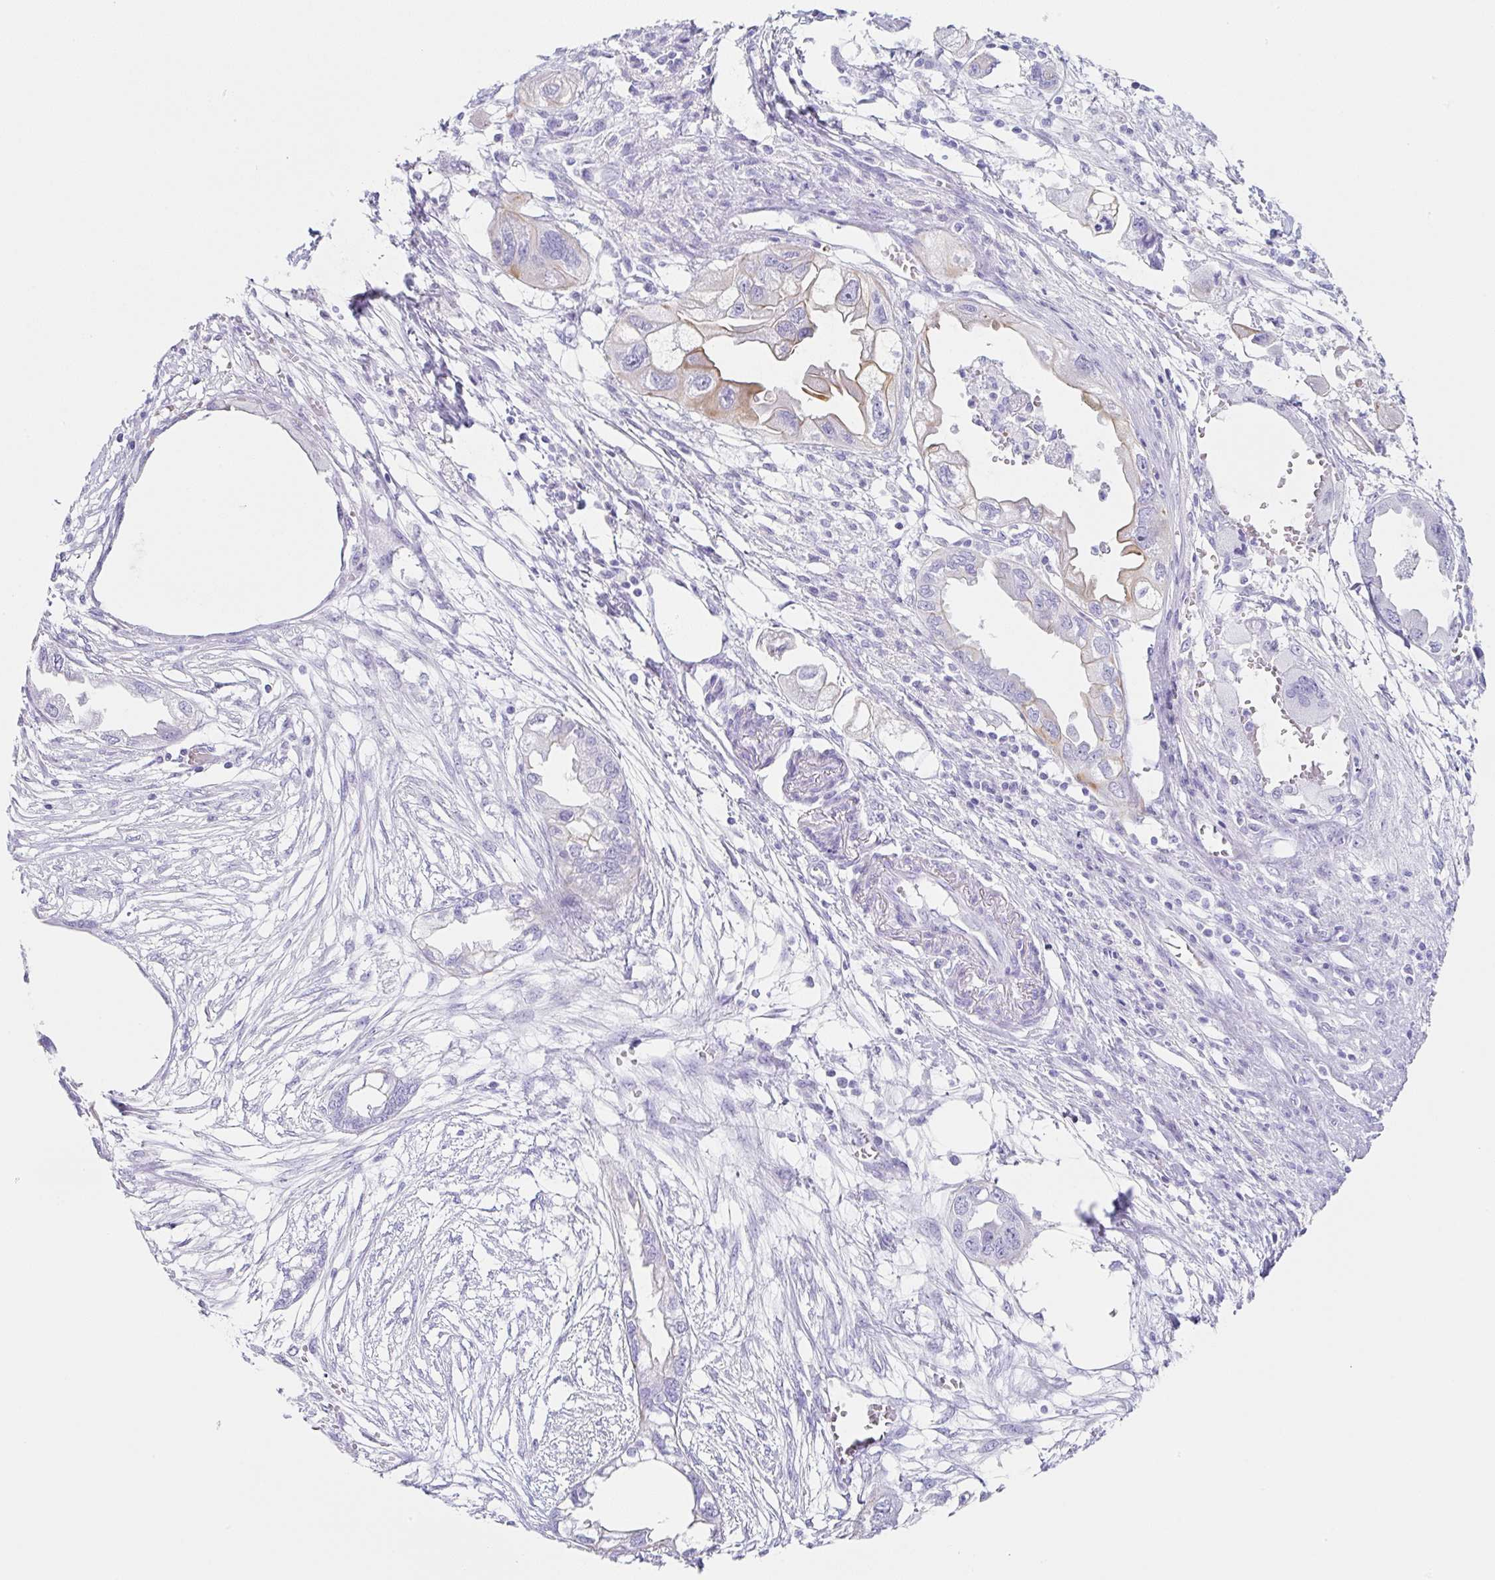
{"staining": {"intensity": "moderate", "quantity": "<25%", "location": "cytoplasmic/membranous"}, "tissue": "endometrial cancer", "cell_type": "Tumor cells", "image_type": "cancer", "snomed": [{"axis": "morphology", "description": "Adenocarcinoma, NOS"}, {"axis": "morphology", "description": "Adenocarcinoma, metastatic, NOS"}, {"axis": "topography", "description": "Adipose tissue"}, {"axis": "topography", "description": "Endometrium"}], "caption": "This histopathology image reveals endometrial cancer stained with immunohistochemistry (IHC) to label a protein in brown. The cytoplasmic/membranous of tumor cells show moderate positivity for the protein. Nuclei are counter-stained blue.", "gene": "CLDND2", "patient": {"sex": "female", "age": 67}}